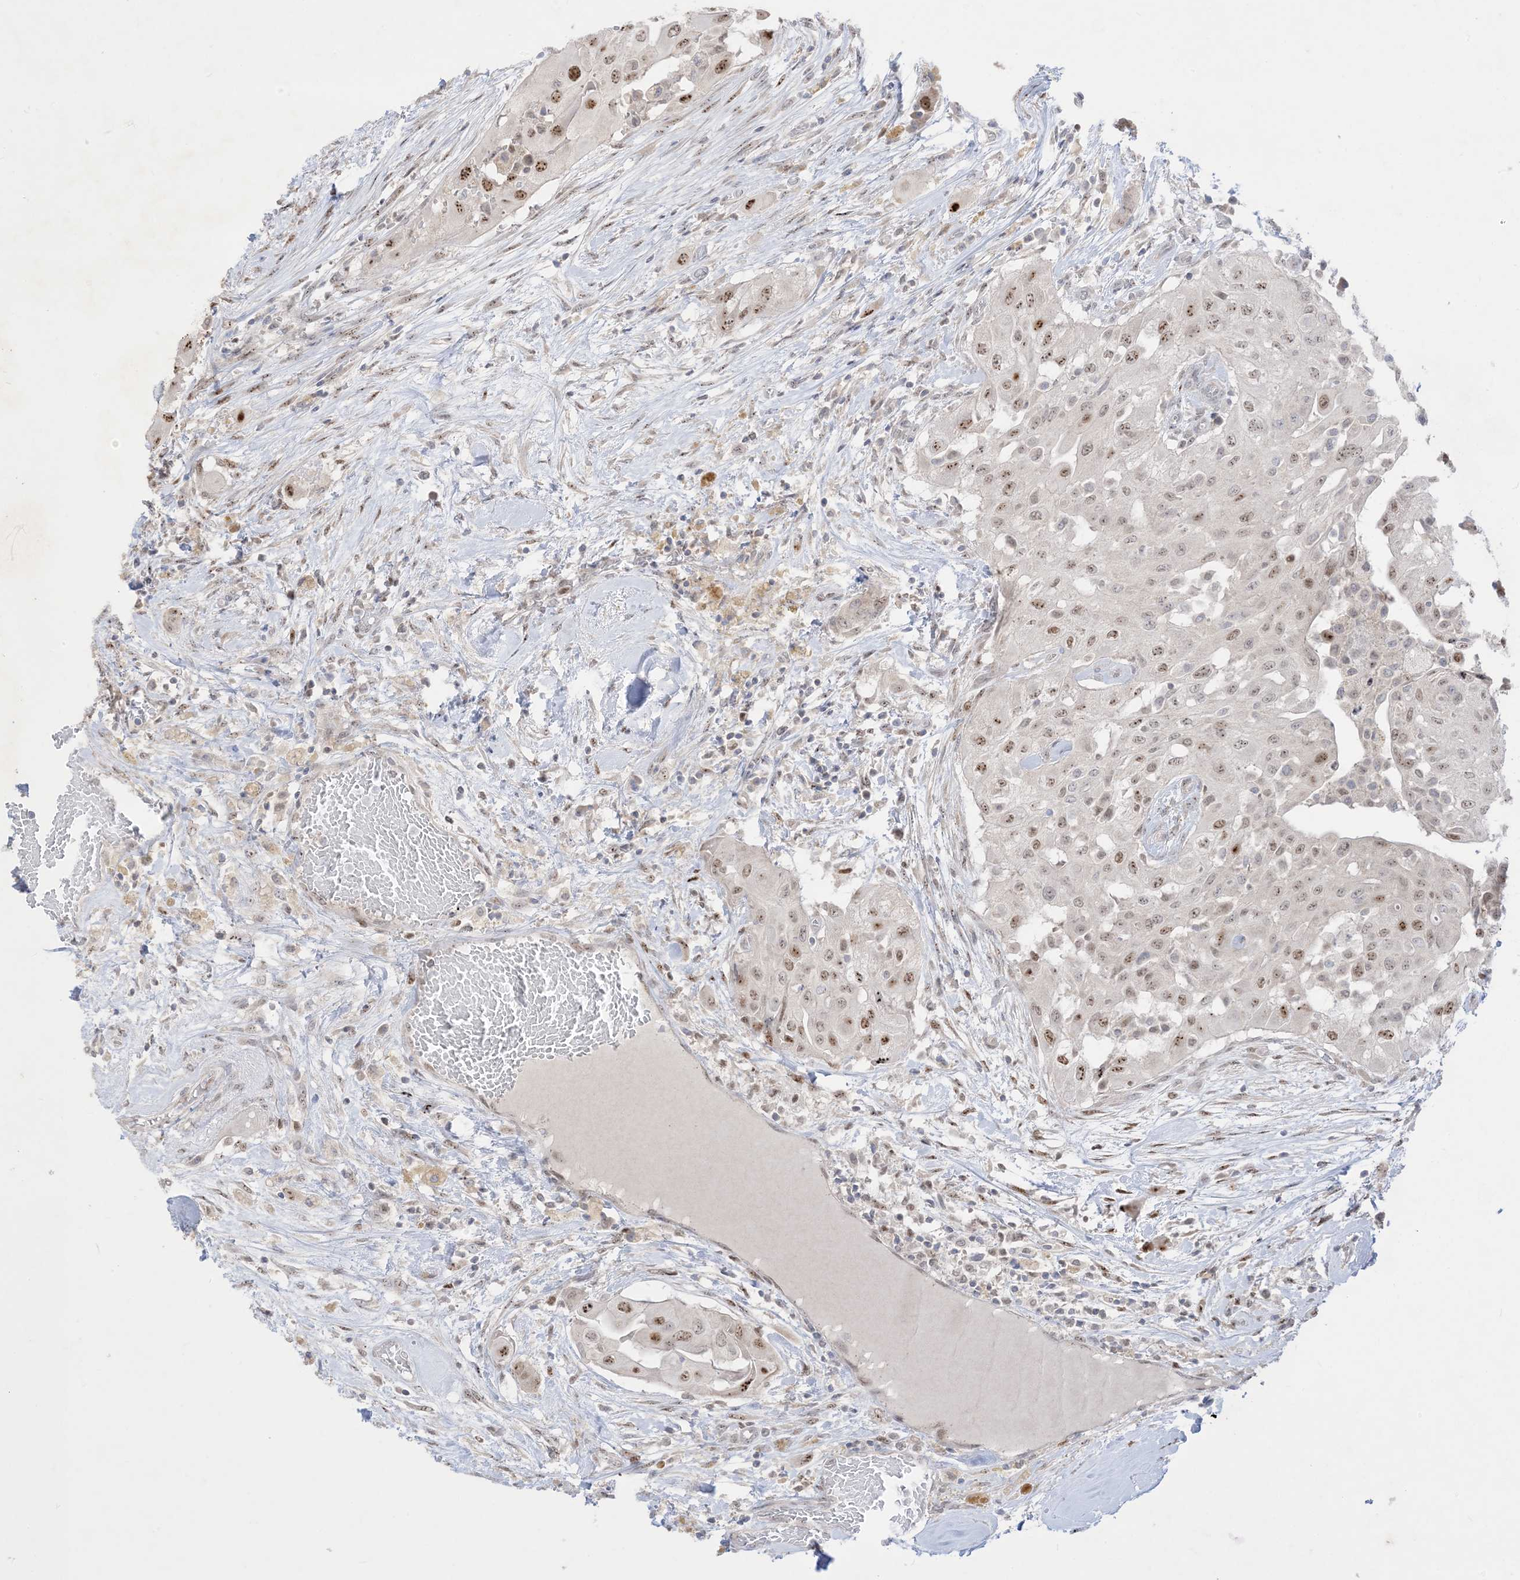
{"staining": {"intensity": "moderate", "quantity": ">75%", "location": "nuclear"}, "tissue": "thyroid cancer", "cell_type": "Tumor cells", "image_type": "cancer", "snomed": [{"axis": "morphology", "description": "Papillary adenocarcinoma, NOS"}, {"axis": "topography", "description": "Thyroid gland"}], "caption": "Moderate nuclear protein expression is seen in approximately >75% of tumor cells in thyroid cancer. The staining was performed using DAB (3,3'-diaminobenzidine), with brown indicating positive protein expression. Nuclei are stained blue with hematoxylin.", "gene": "BHLHE40", "patient": {"sex": "female", "age": 59}}